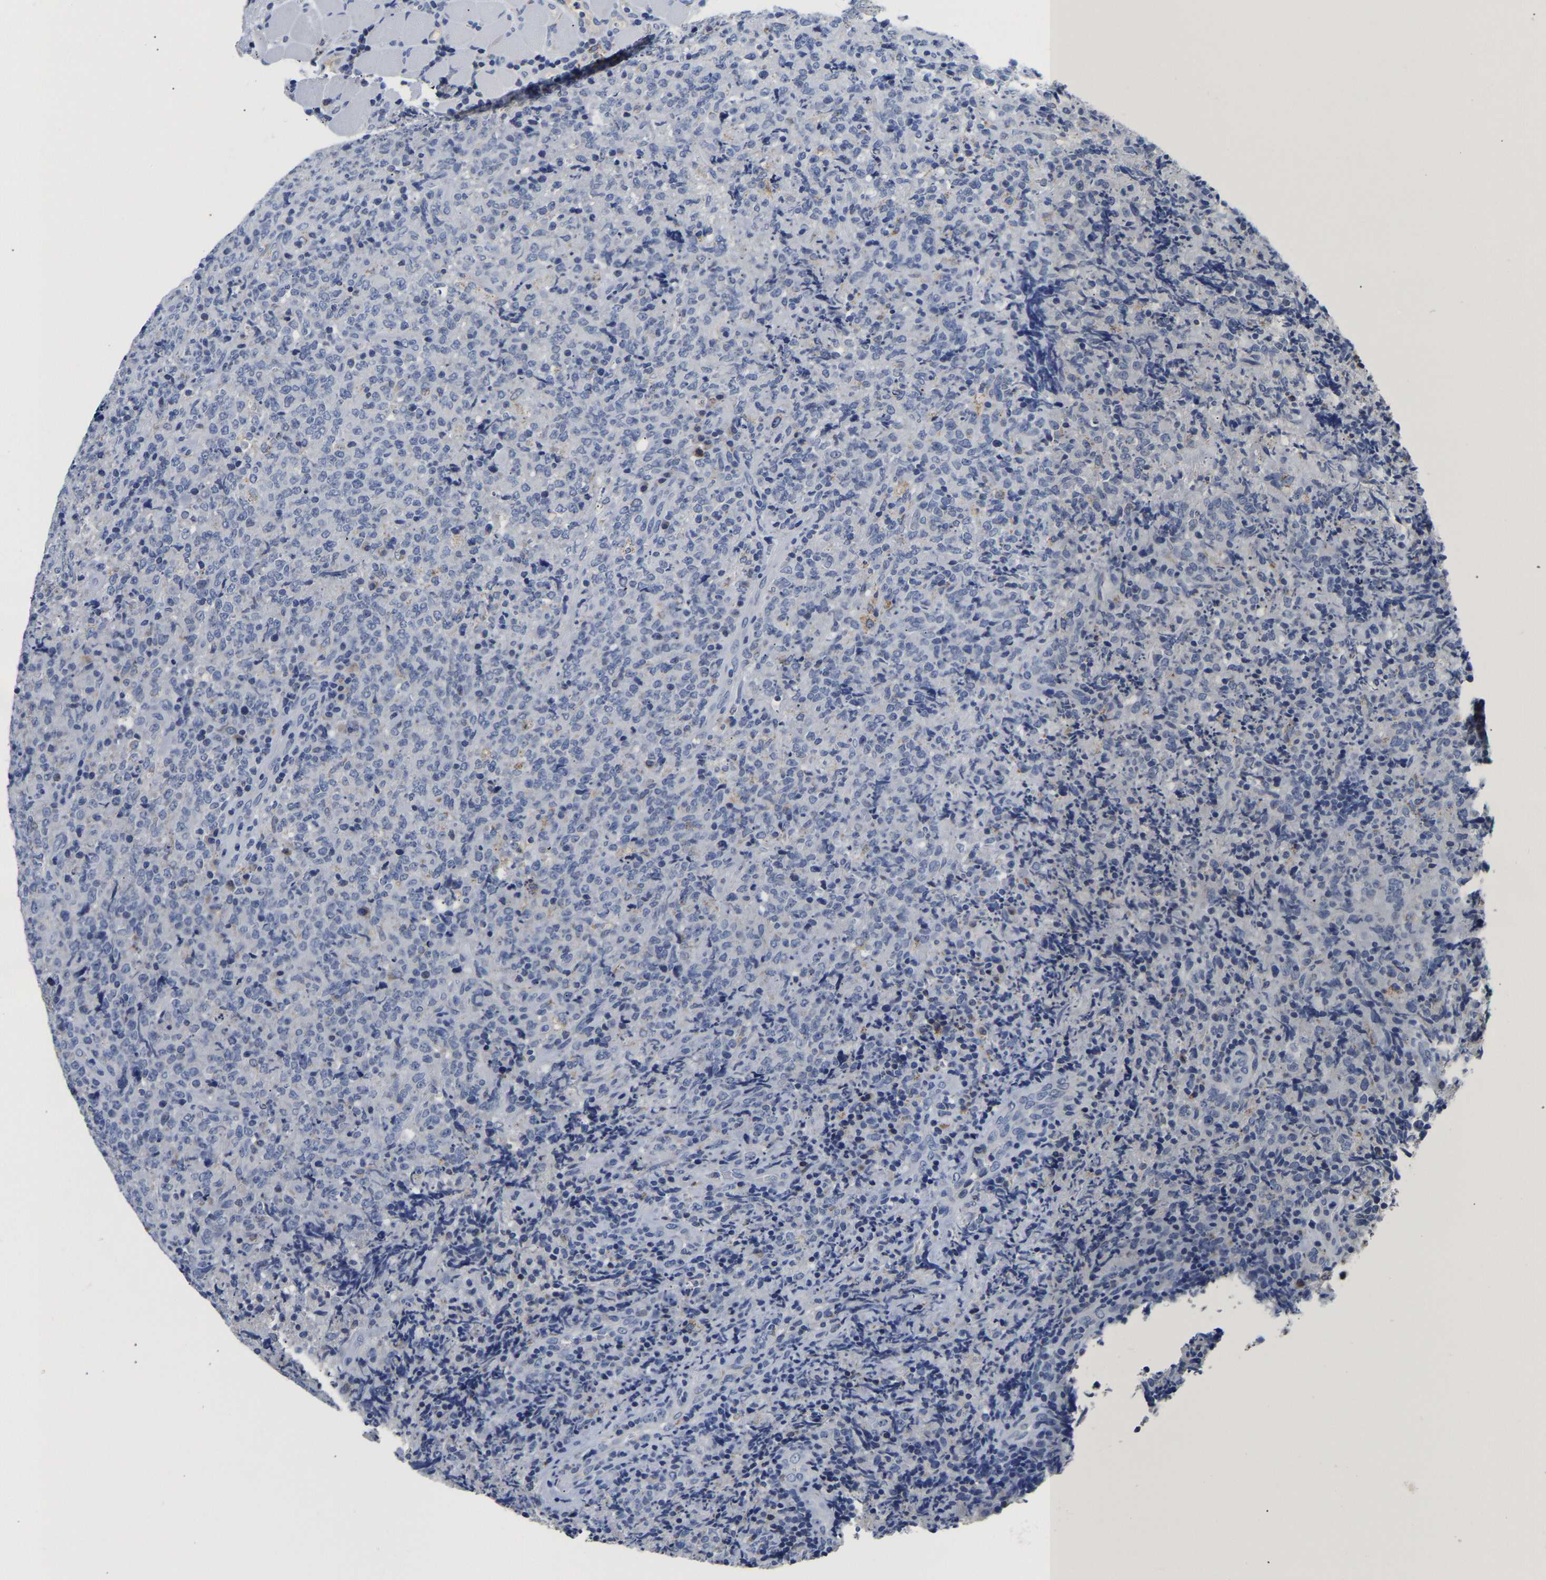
{"staining": {"intensity": "negative", "quantity": "none", "location": "none"}, "tissue": "lymphoma", "cell_type": "Tumor cells", "image_type": "cancer", "snomed": [{"axis": "morphology", "description": "Malignant lymphoma, non-Hodgkin's type, High grade"}, {"axis": "topography", "description": "Tonsil"}], "caption": "Immunohistochemical staining of lymphoma displays no significant positivity in tumor cells.", "gene": "PCK2", "patient": {"sex": "female", "age": 36}}